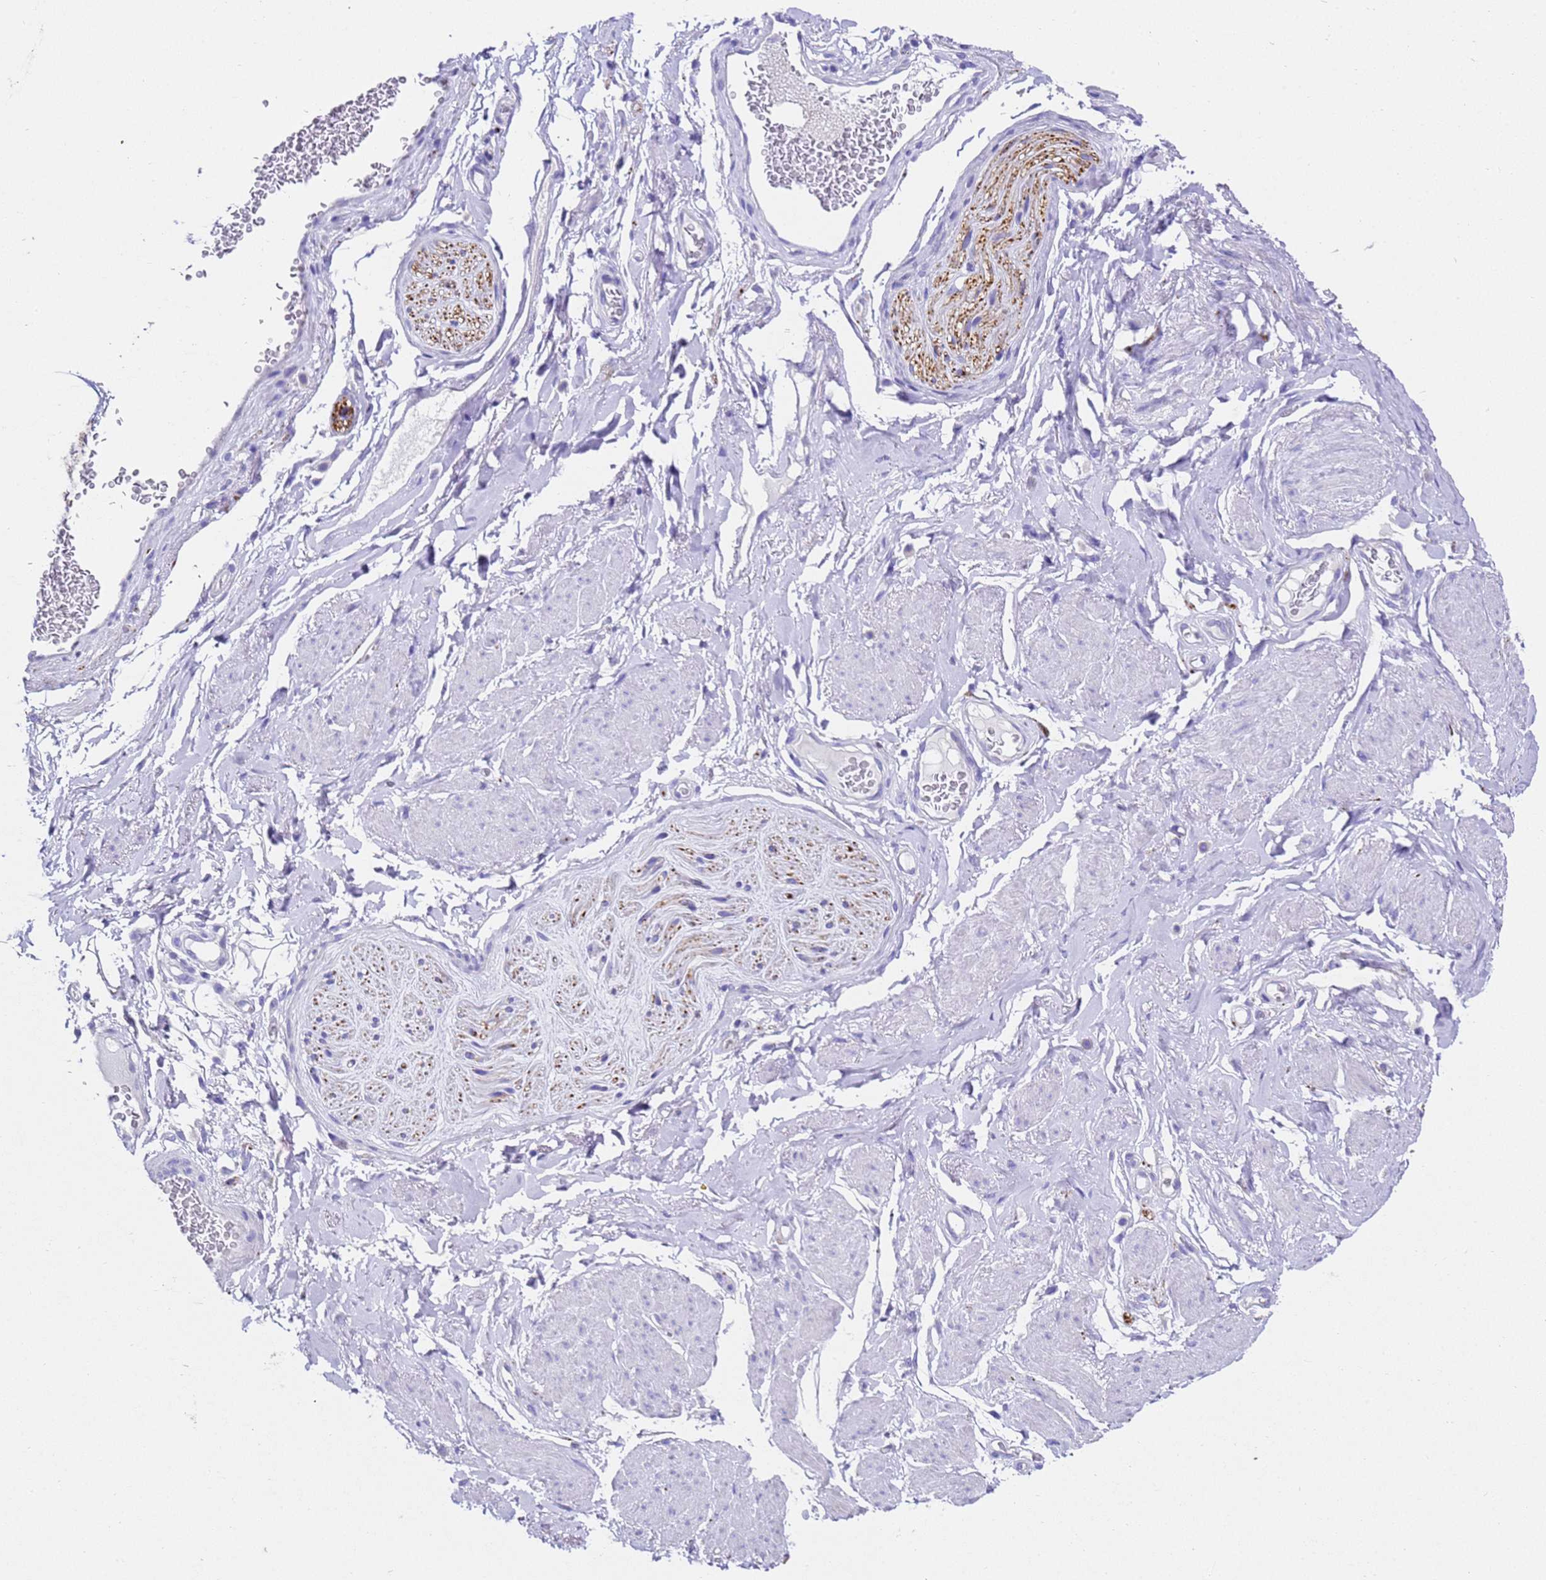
{"staining": {"intensity": "negative", "quantity": "none", "location": "none"}, "tissue": "adipose tissue", "cell_type": "Adipocytes", "image_type": "normal", "snomed": [{"axis": "morphology", "description": "Normal tissue, NOS"}, {"axis": "morphology", "description": "Adenocarcinoma, NOS"}, {"axis": "topography", "description": "Rectum"}, {"axis": "topography", "description": "Vagina"}, {"axis": "topography", "description": "Peripheral nerve tissue"}], "caption": "There is no significant expression in adipocytes of adipose tissue. (Stains: DAB immunohistochemistry (IHC) with hematoxylin counter stain, Microscopy: brightfield microscopy at high magnification).", "gene": "FAM72A", "patient": {"sex": "female", "age": 71}}